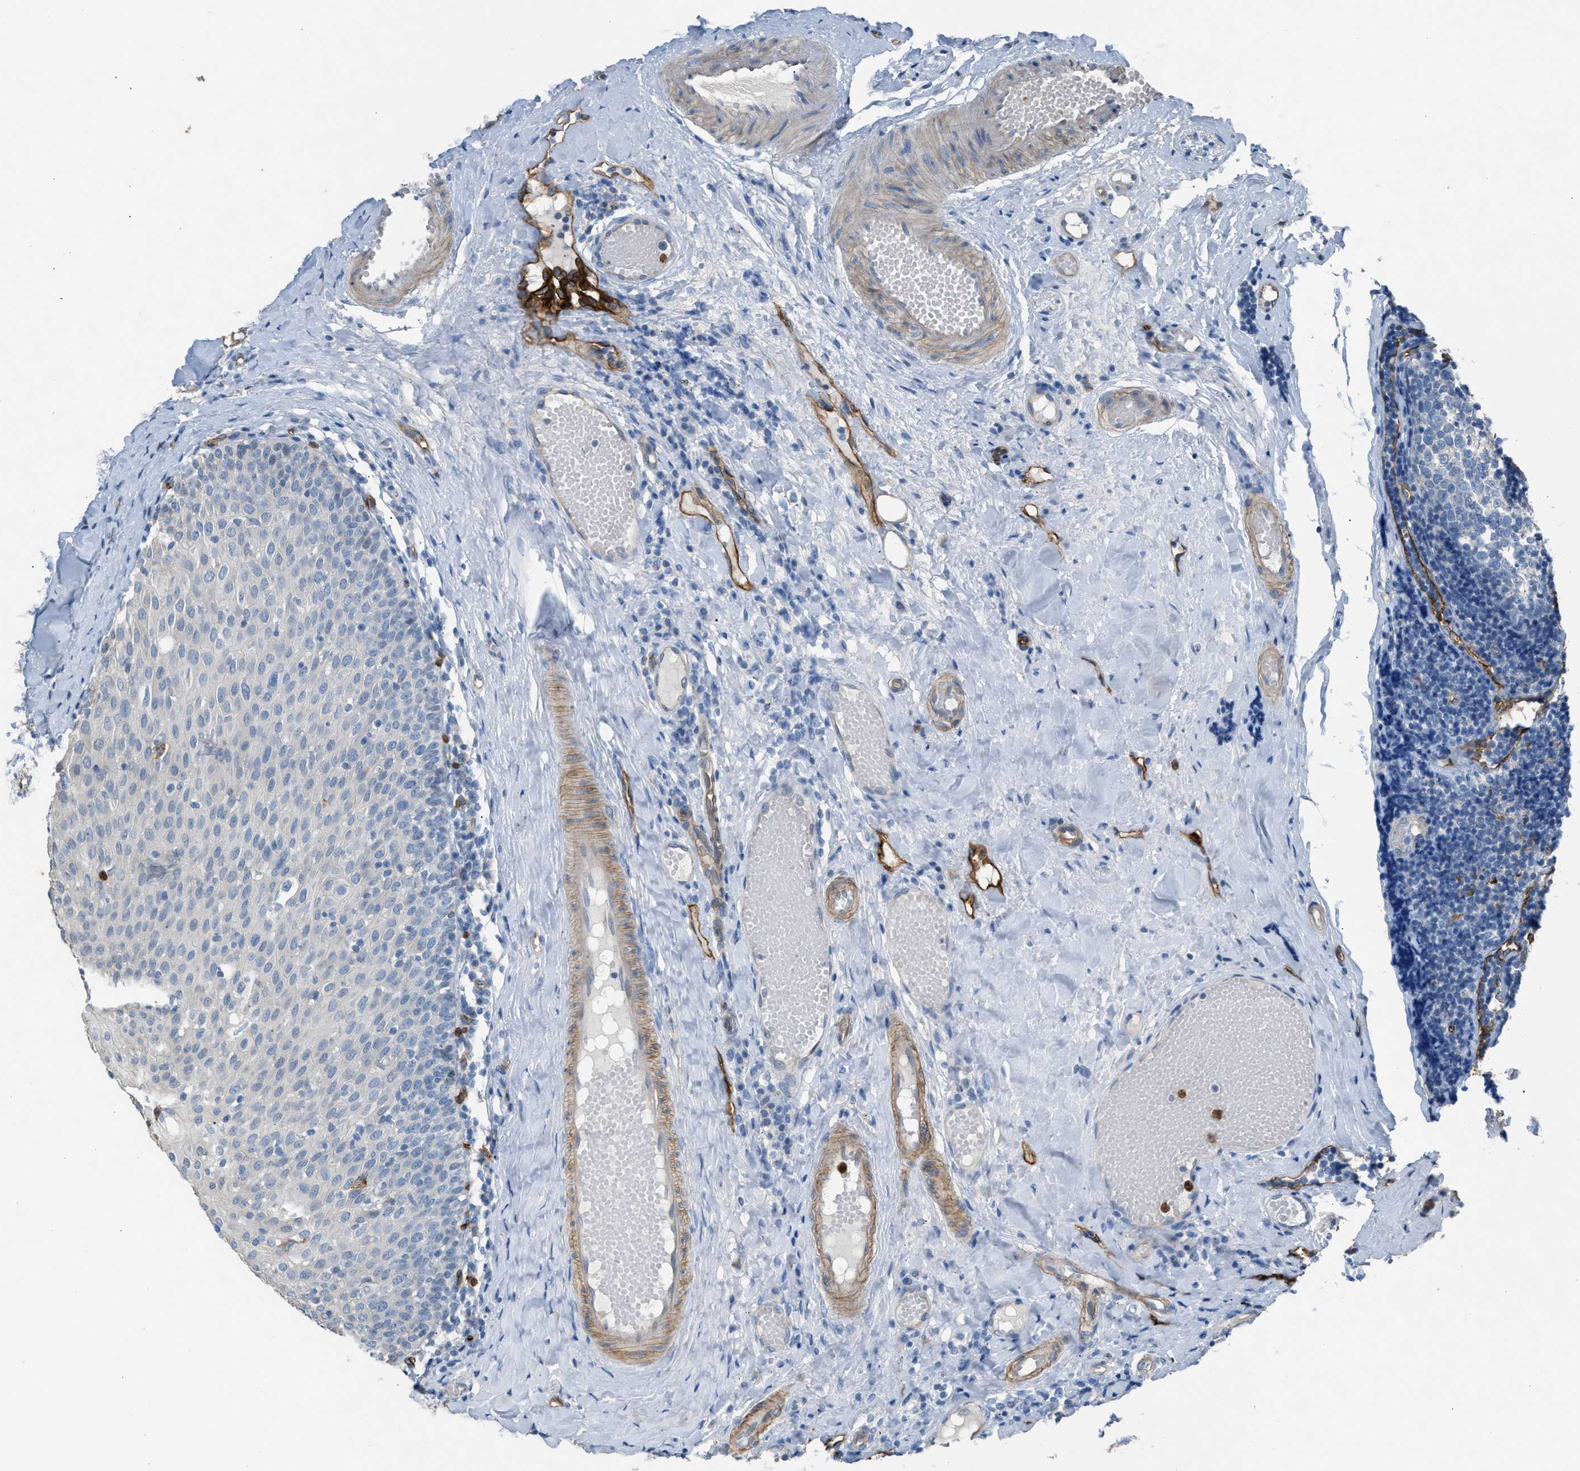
{"staining": {"intensity": "negative", "quantity": "none", "location": "none"}, "tissue": "tonsil", "cell_type": "Germinal center cells", "image_type": "normal", "snomed": [{"axis": "morphology", "description": "Normal tissue, NOS"}, {"axis": "topography", "description": "Tonsil"}], "caption": "Immunohistochemistry (IHC) image of normal tonsil: human tonsil stained with DAB (3,3'-diaminobenzidine) reveals no significant protein expression in germinal center cells.", "gene": "DYSF", "patient": {"sex": "female", "age": 19}}